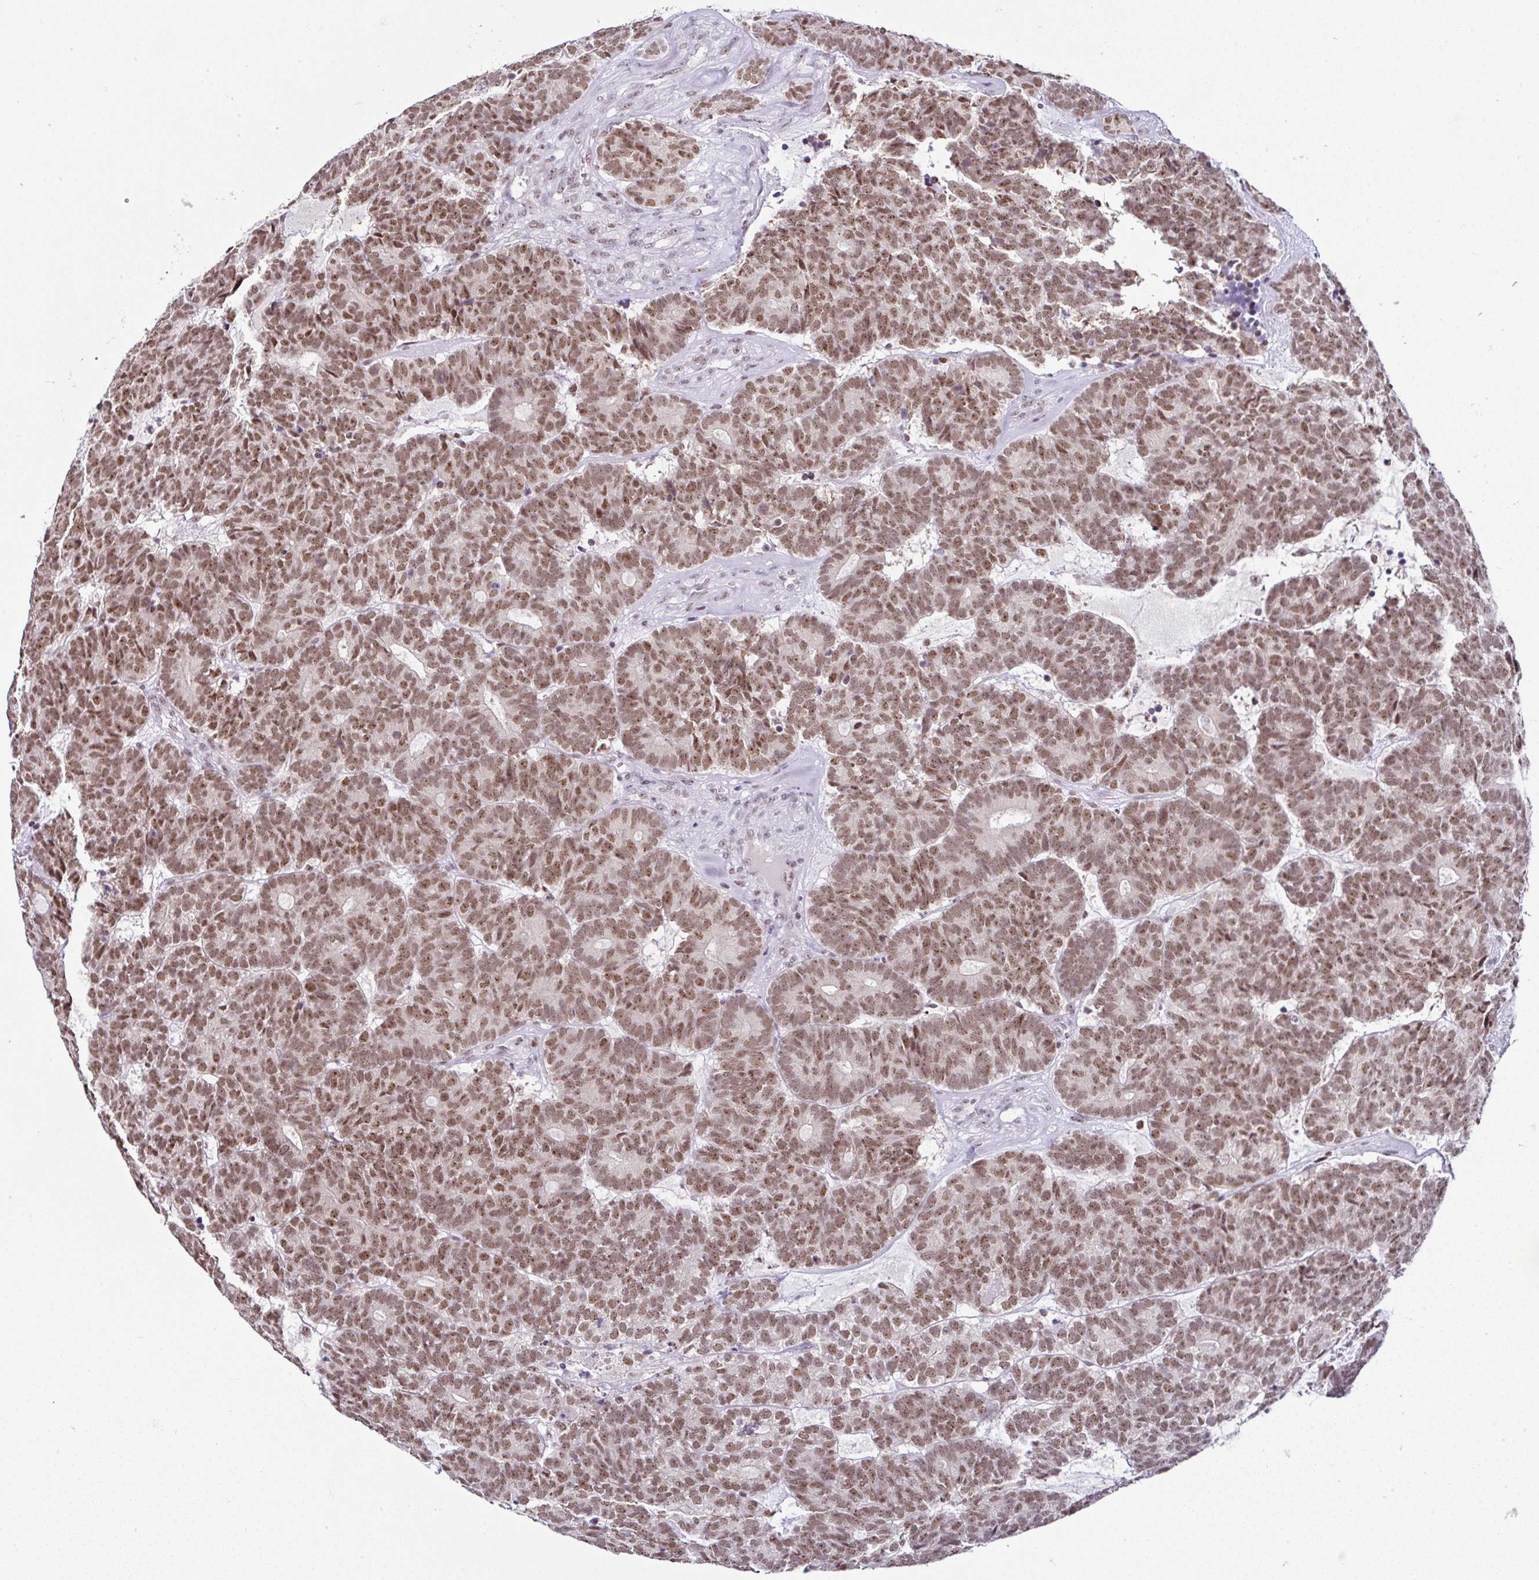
{"staining": {"intensity": "moderate", "quantity": ">75%", "location": "nuclear"}, "tissue": "head and neck cancer", "cell_type": "Tumor cells", "image_type": "cancer", "snomed": [{"axis": "morphology", "description": "Adenocarcinoma, NOS"}, {"axis": "topography", "description": "Head-Neck"}], "caption": "The photomicrograph exhibits staining of head and neck cancer (adenocarcinoma), revealing moderate nuclear protein expression (brown color) within tumor cells.", "gene": "PTPN2", "patient": {"sex": "female", "age": 81}}